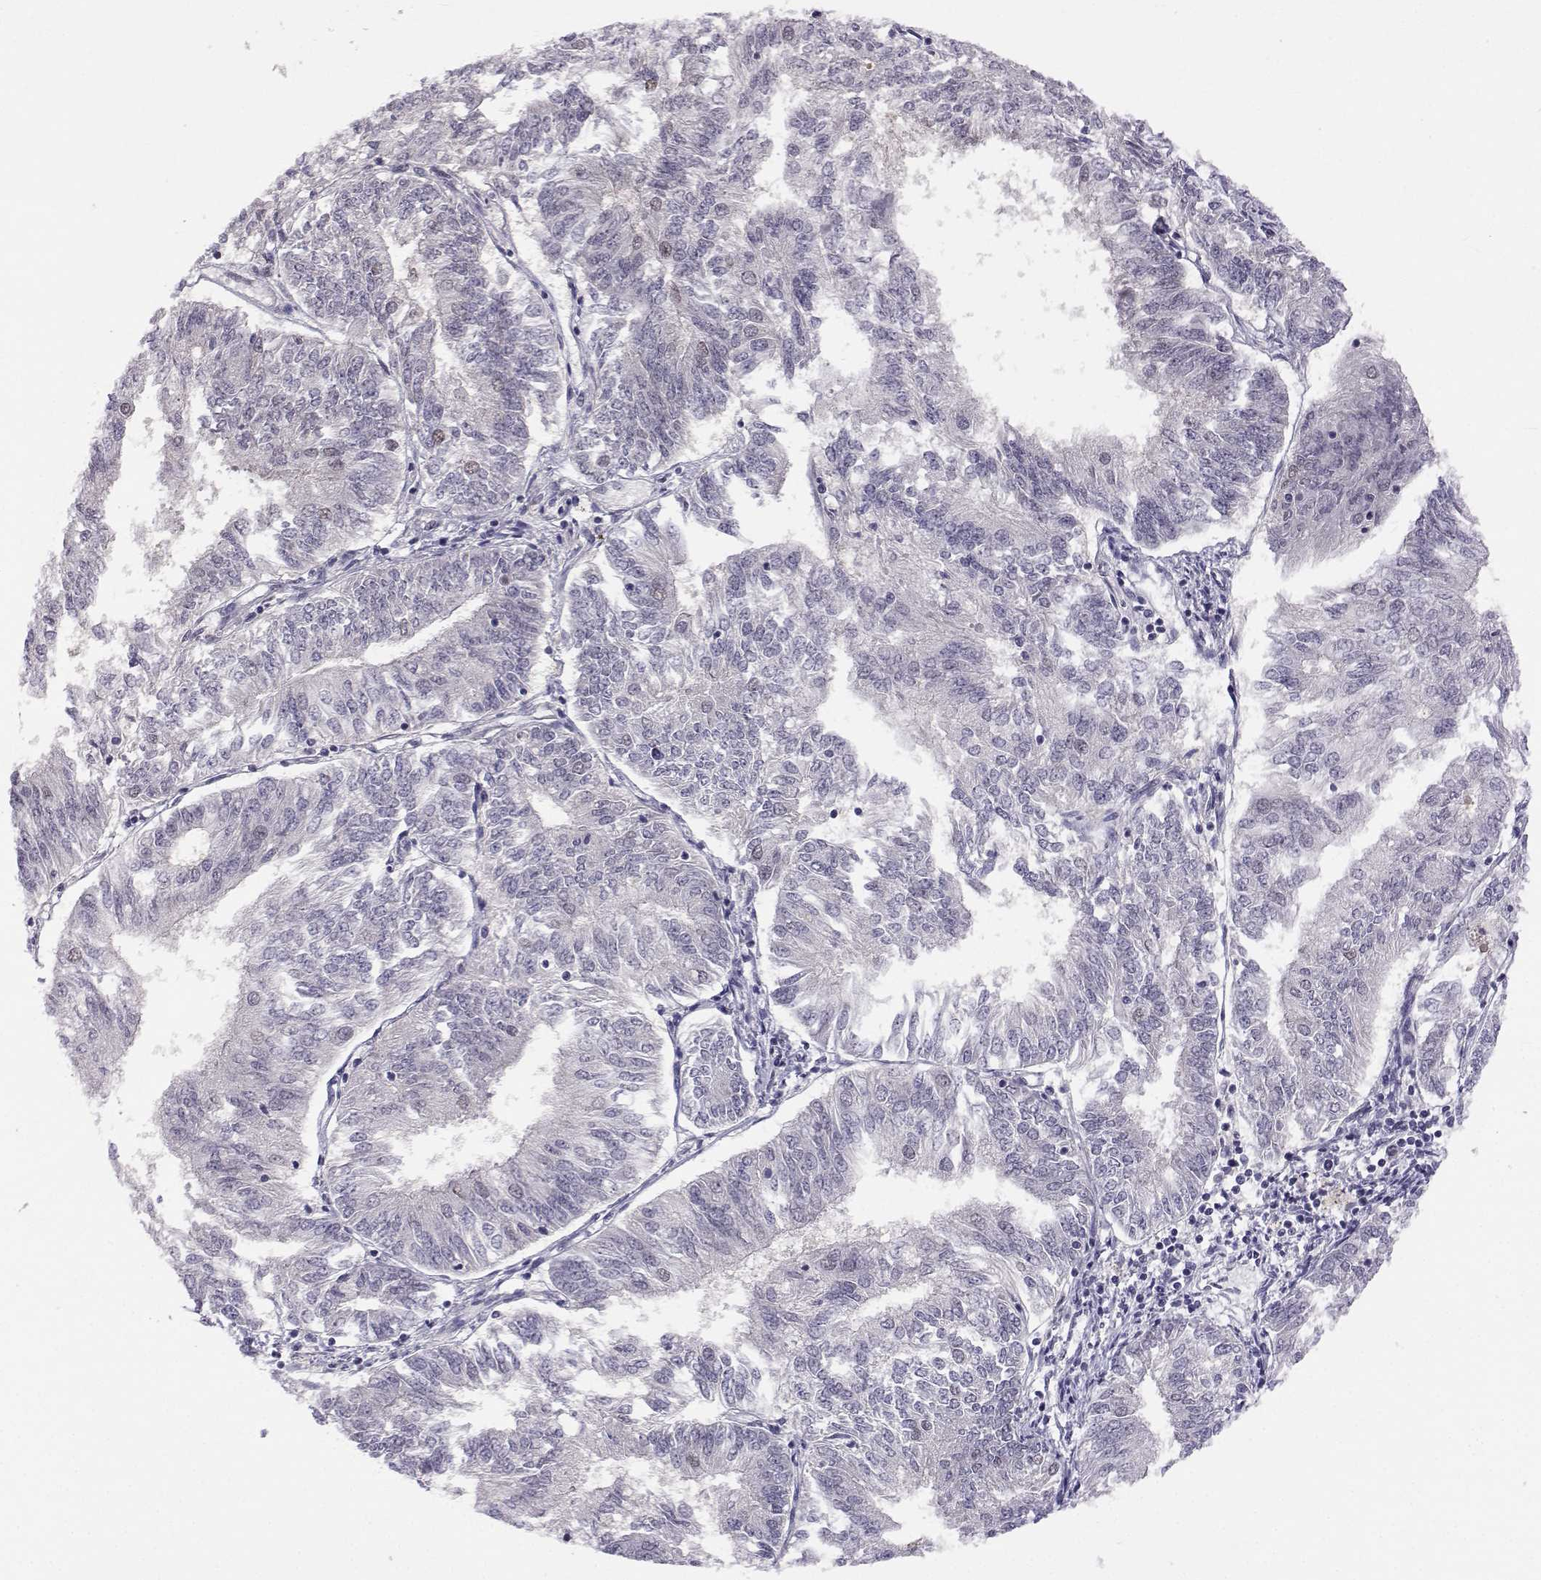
{"staining": {"intensity": "negative", "quantity": "none", "location": "none"}, "tissue": "endometrial cancer", "cell_type": "Tumor cells", "image_type": "cancer", "snomed": [{"axis": "morphology", "description": "Adenocarcinoma, NOS"}, {"axis": "topography", "description": "Endometrium"}], "caption": "Endometrial cancer (adenocarcinoma) stained for a protein using immunohistochemistry exhibits no expression tumor cells.", "gene": "MED26", "patient": {"sex": "female", "age": 58}}